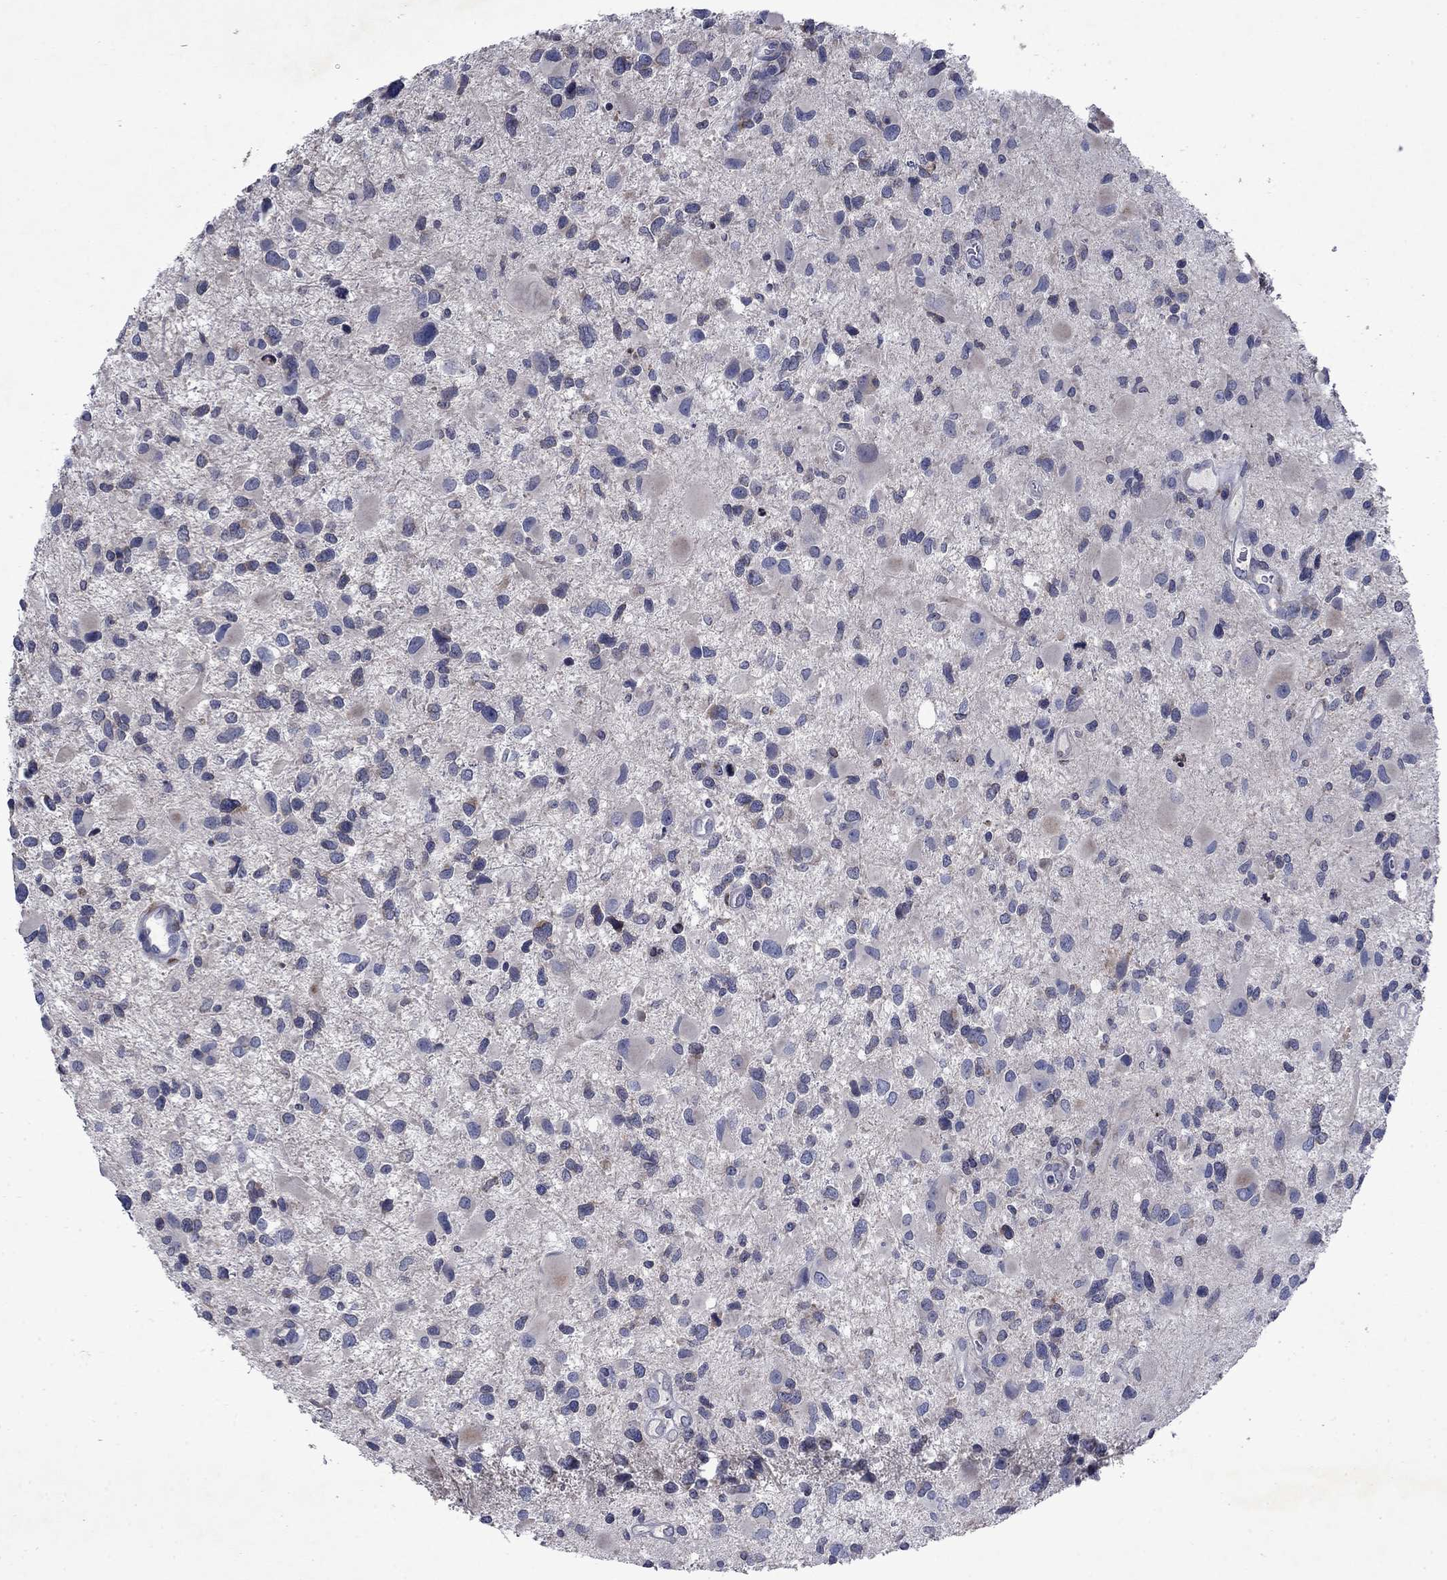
{"staining": {"intensity": "negative", "quantity": "none", "location": "none"}, "tissue": "glioma", "cell_type": "Tumor cells", "image_type": "cancer", "snomed": [{"axis": "morphology", "description": "Glioma, malignant, Low grade"}, {"axis": "topography", "description": "Brain"}], "caption": "This is a histopathology image of immunohistochemistry (IHC) staining of malignant glioma (low-grade), which shows no positivity in tumor cells.", "gene": "TMEM97", "patient": {"sex": "female", "age": 32}}